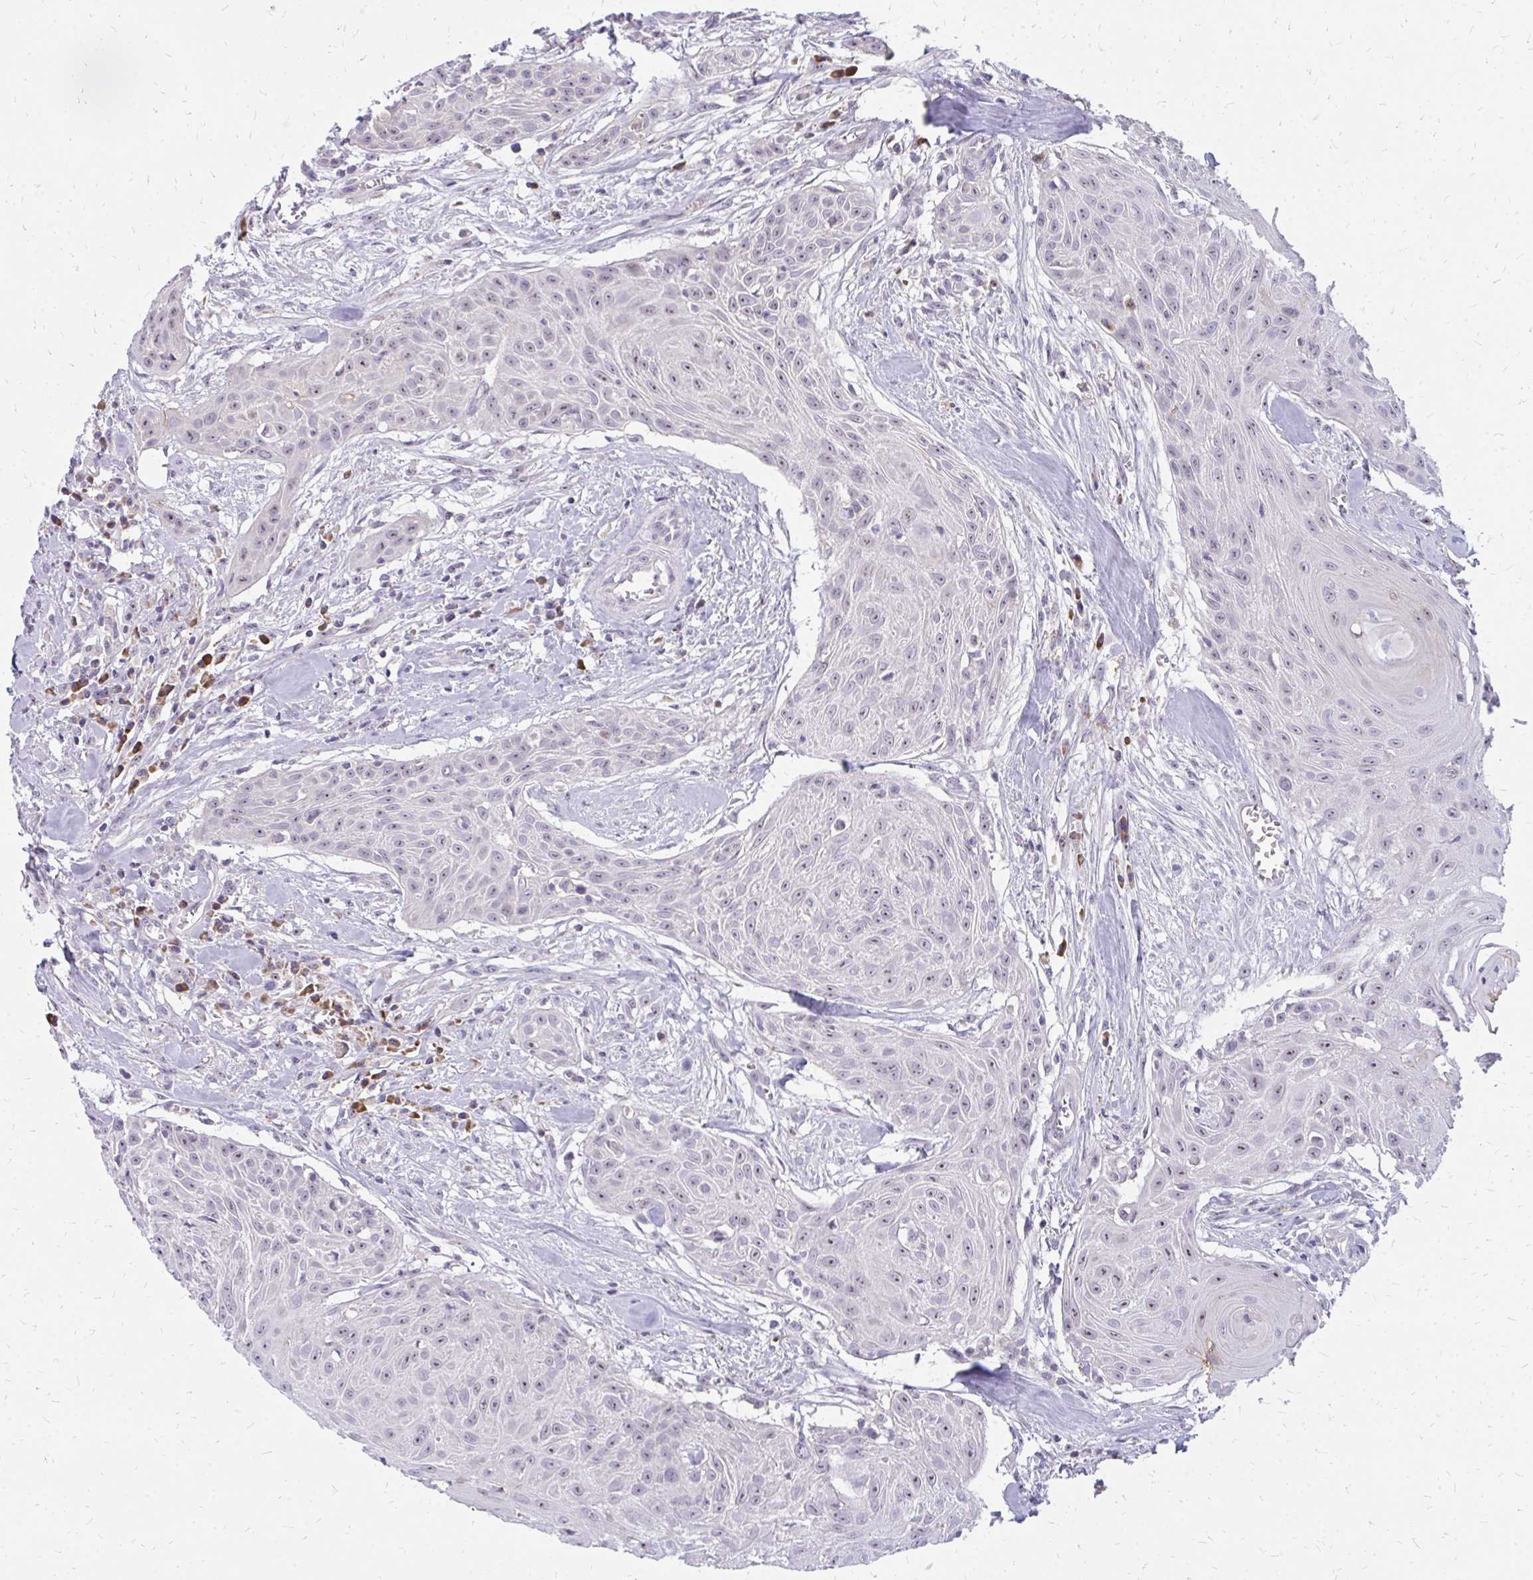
{"staining": {"intensity": "weak", "quantity": "<25%", "location": "nuclear"}, "tissue": "head and neck cancer", "cell_type": "Tumor cells", "image_type": "cancer", "snomed": [{"axis": "morphology", "description": "Squamous cell carcinoma, NOS"}, {"axis": "topography", "description": "Lymph node"}, {"axis": "topography", "description": "Salivary gland"}, {"axis": "topography", "description": "Head-Neck"}], "caption": "This photomicrograph is of head and neck squamous cell carcinoma stained with immunohistochemistry (IHC) to label a protein in brown with the nuclei are counter-stained blue. There is no expression in tumor cells. (DAB IHC, high magnification).", "gene": "FAM9A", "patient": {"sex": "female", "age": 74}}